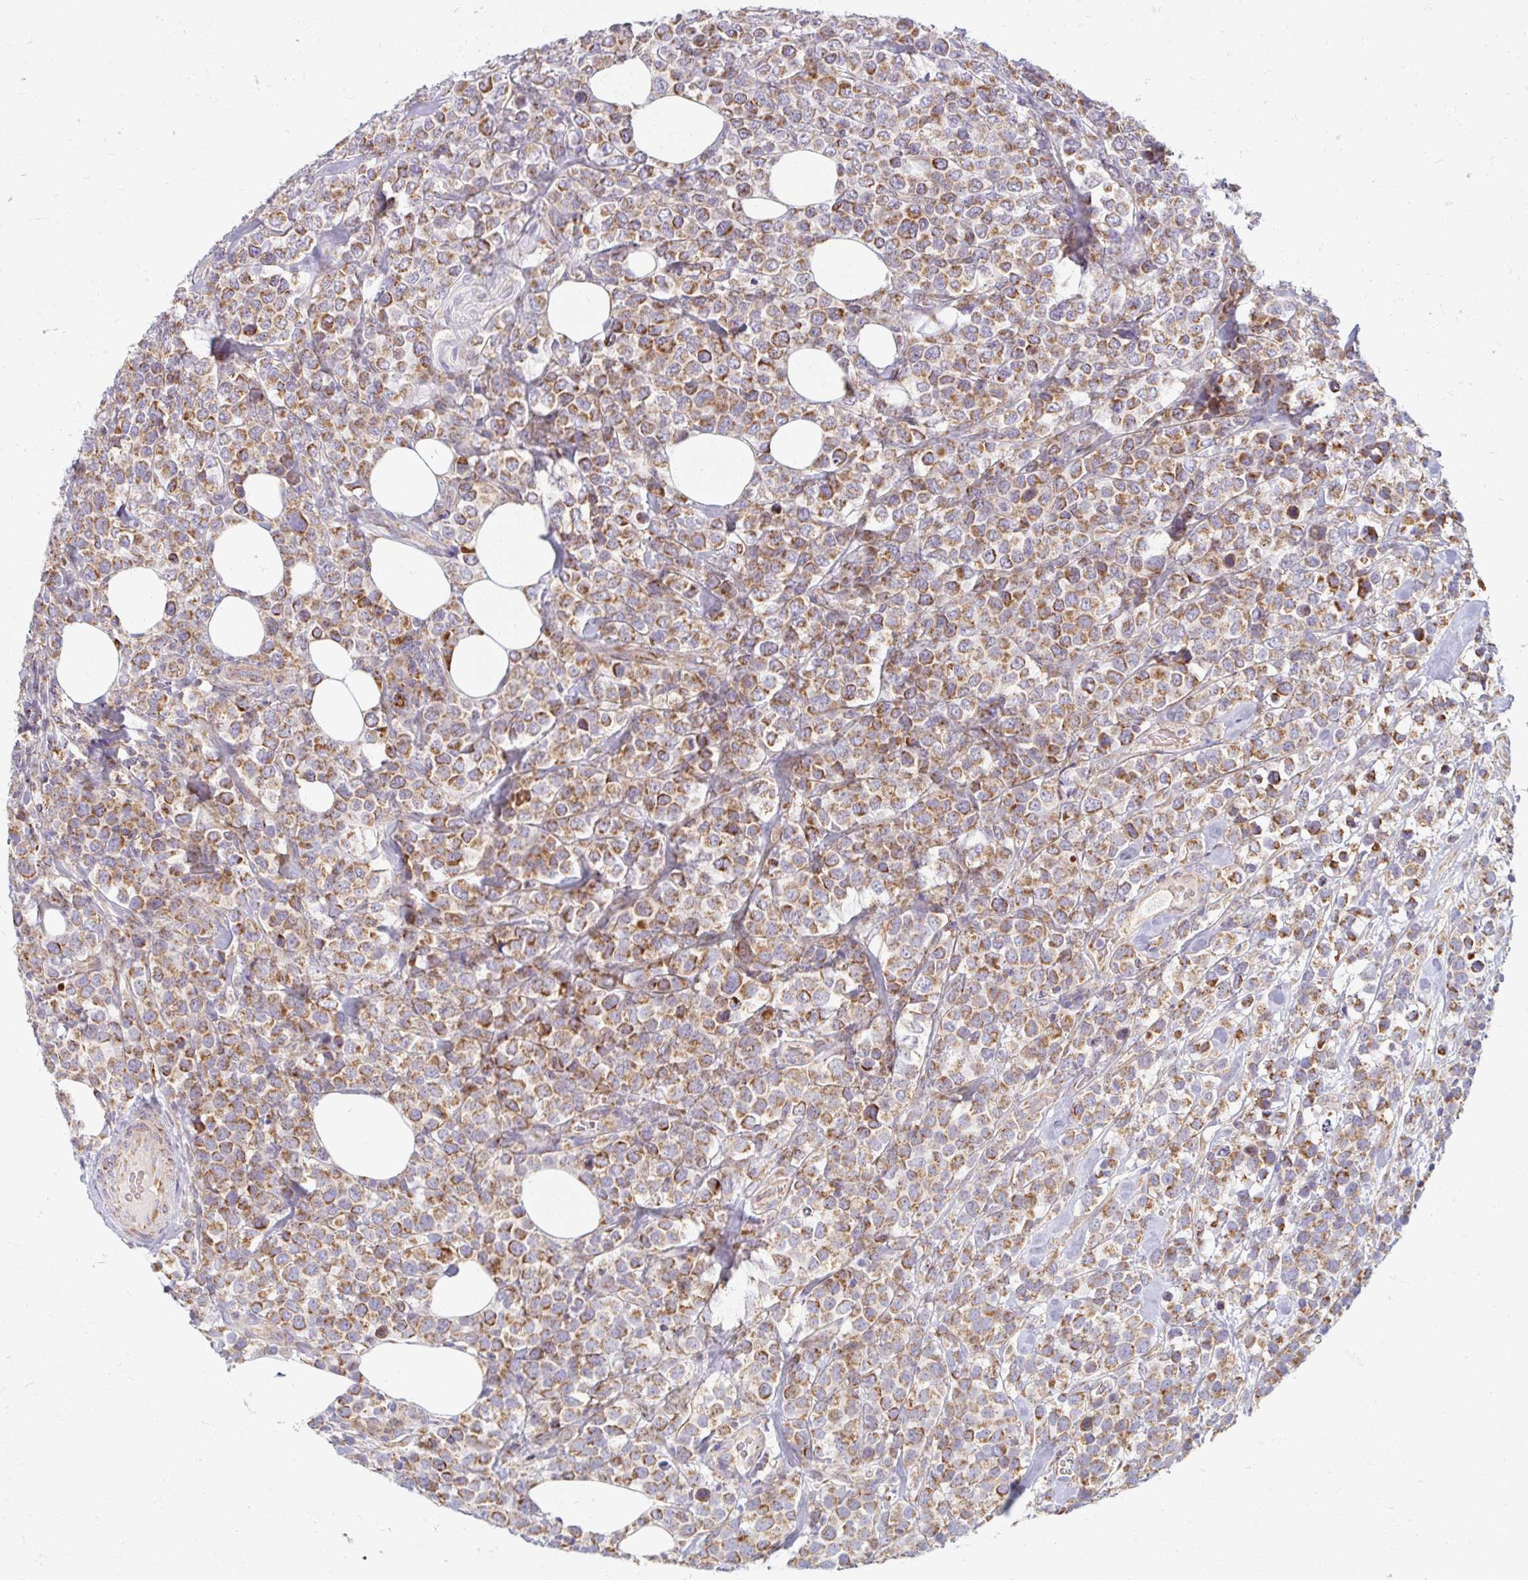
{"staining": {"intensity": "moderate", "quantity": ">75%", "location": "cytoplasmic/membranous"}, "tissue": "lymphoma", "cell_type": "Tumor cells", "image_type": "cancer", "snomed": [{"axis": "morphology", "description": "Malignant lymphoma, non-Hodgkin's type, High grade"}, {"axis": "topography", "description": "Soft tissue"}], "caption": "A medium amount of moderate cytoplasmic/membranous positivity is identified in approximately >75% of tumor cells in high-grade malignant lymphoma, non-Hodgkin's type tissue.", "gene": "SKP2", "patient": {"sex": "female", "age": 56}}